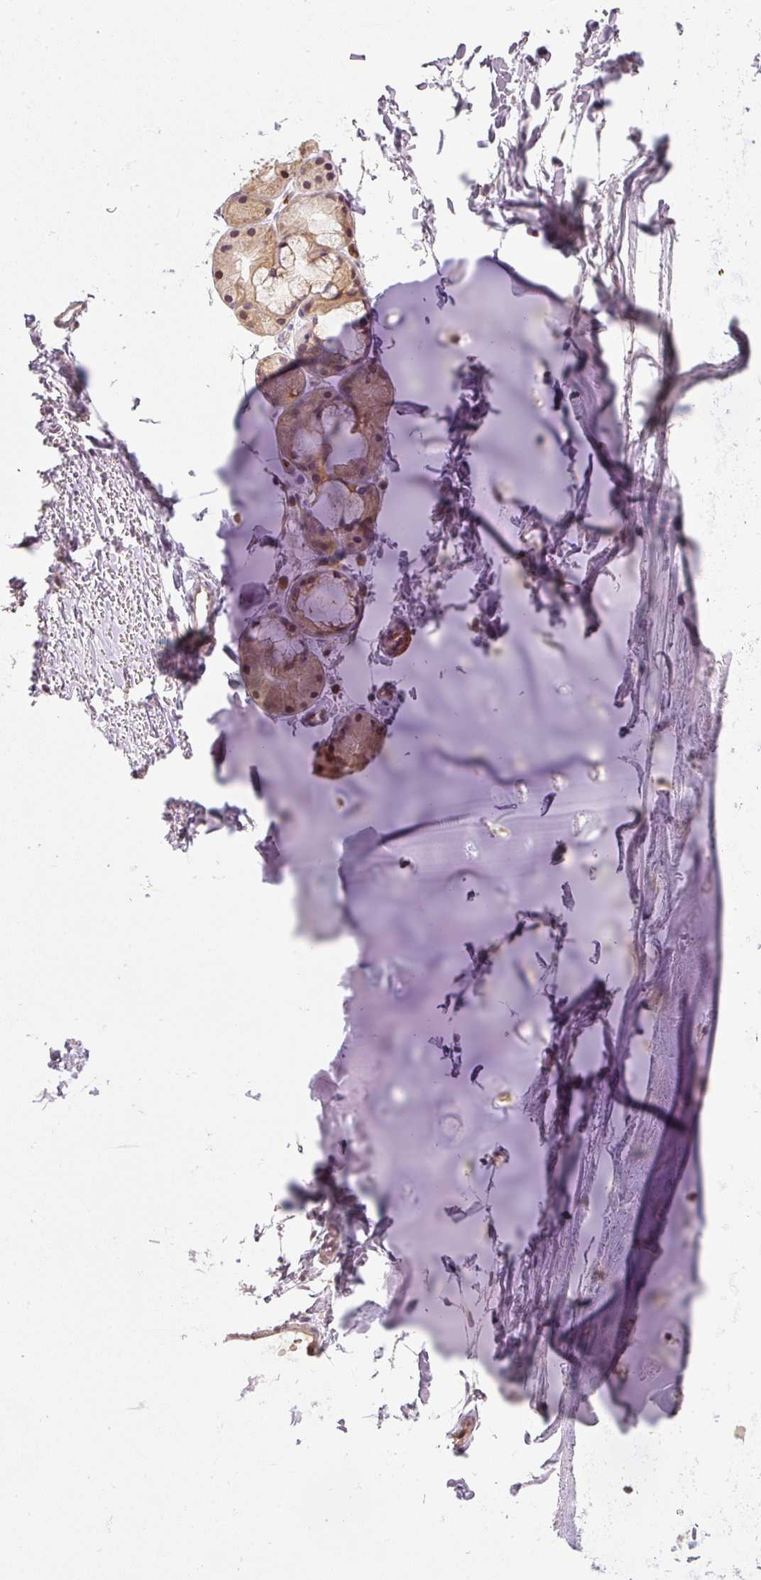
{"staining": {"intensity": "negative", "quantity": "none", "location": "none"}, "tissue": "adipose tissue", "cell_type": "Adipocytes", "image_type": "normal", "snomed": [{"axis": "morphology", "description": "Normal tissue, NOS"}, {"axis": "topography", "description": "Cartilage tissue"}, {"axis": "topography", "description": "Nasopharynx"}], "caption": "An image of adipose tissue stained for a protein displays no brown staining in adipocytes. (DAB immunohistochemistry (IHC) with hematoxylin counter stain).", "gene": "CTTNBP2", "patient": {"sex": "male", "age": 56}}